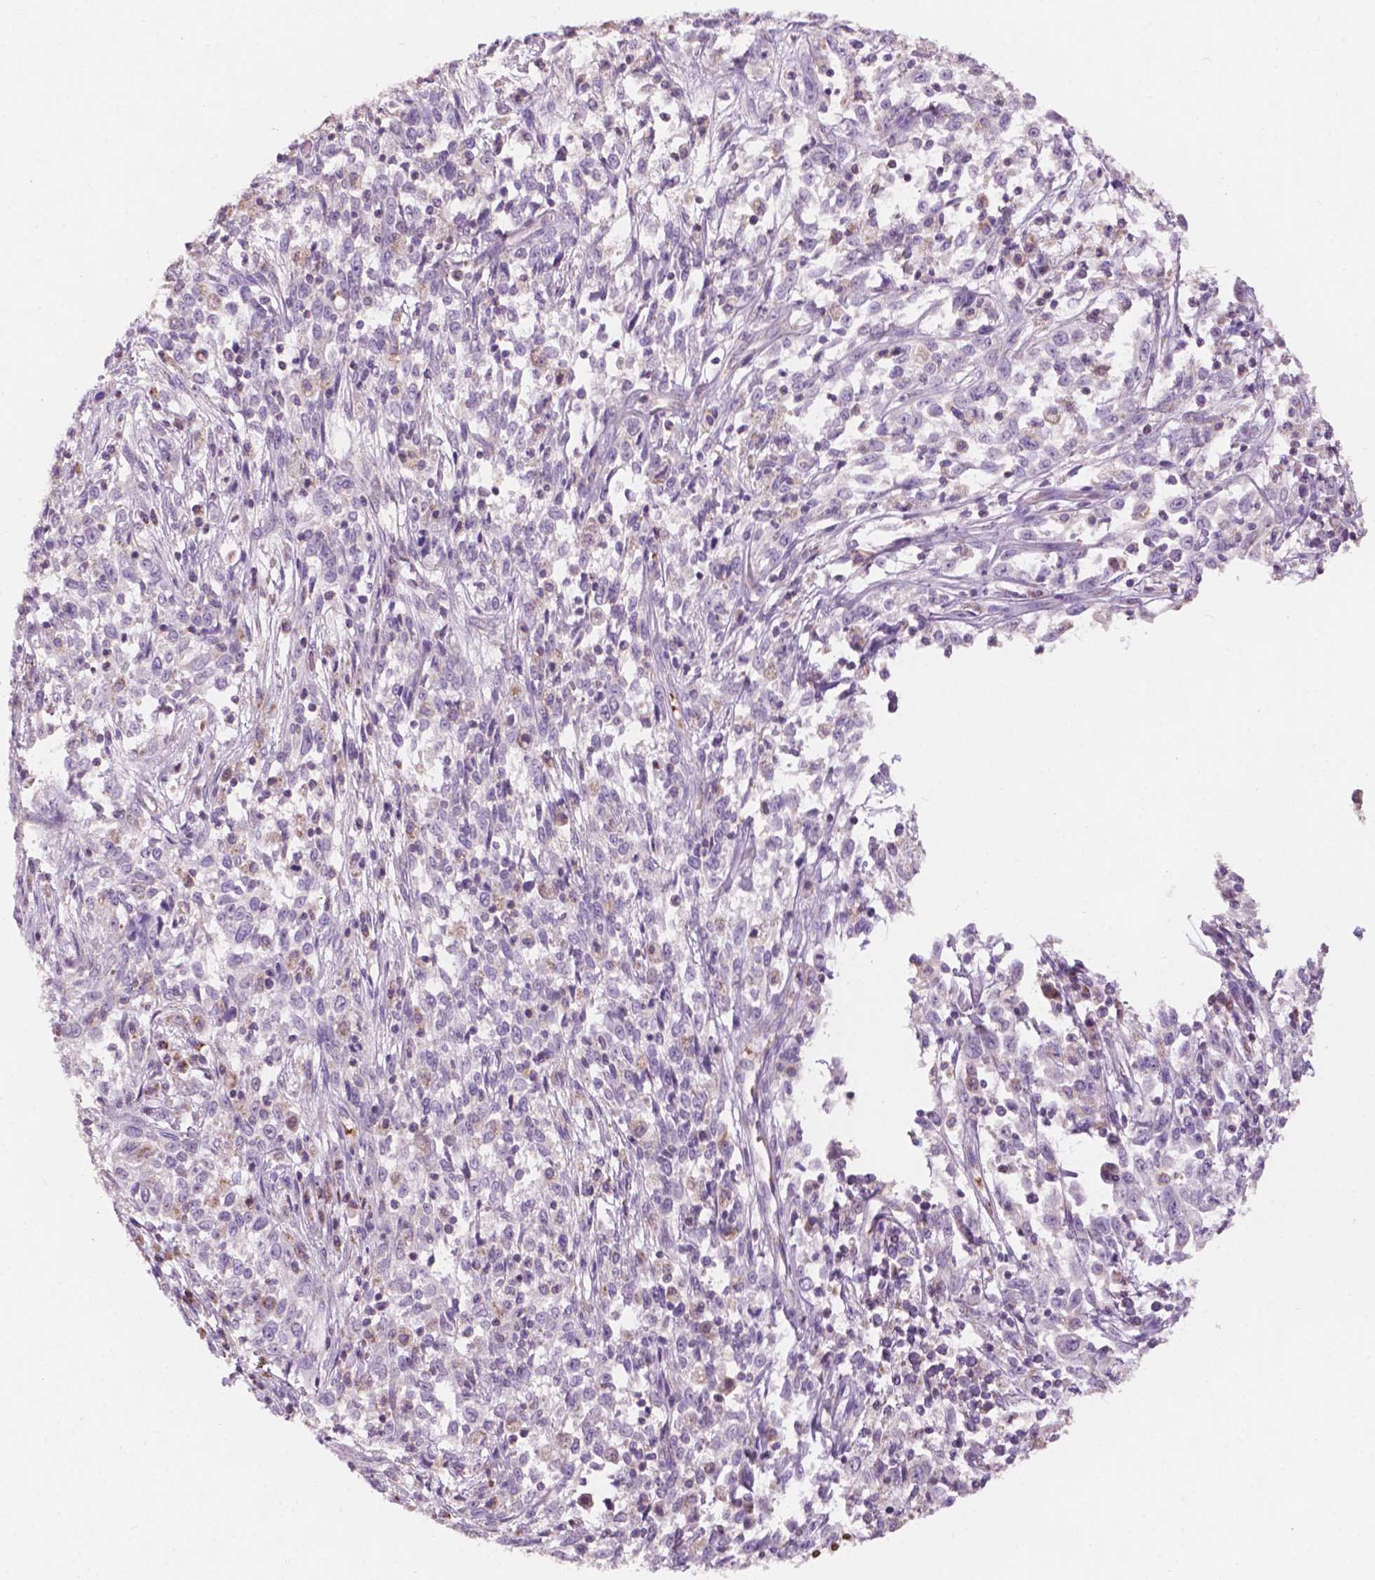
{"staining": {"intensity": "negative", "quantity": "none", "location": "none"}, "tissue": "cervical cancer", "cell_type": "Tumor cells", "image_type": "cancer", "snomed": [{"axis": "morphology", "description": "Adenocarcinoma, NOS"}, {"axis": "topography", "description": "Cervix"}], "caption": "Immunohistochemical staining of human adenocarcinoma (cervical) reveals no significant staining in tumor cells.", "gene": "NDUFS1", "patient": {"sex": "female", "age": 40}}